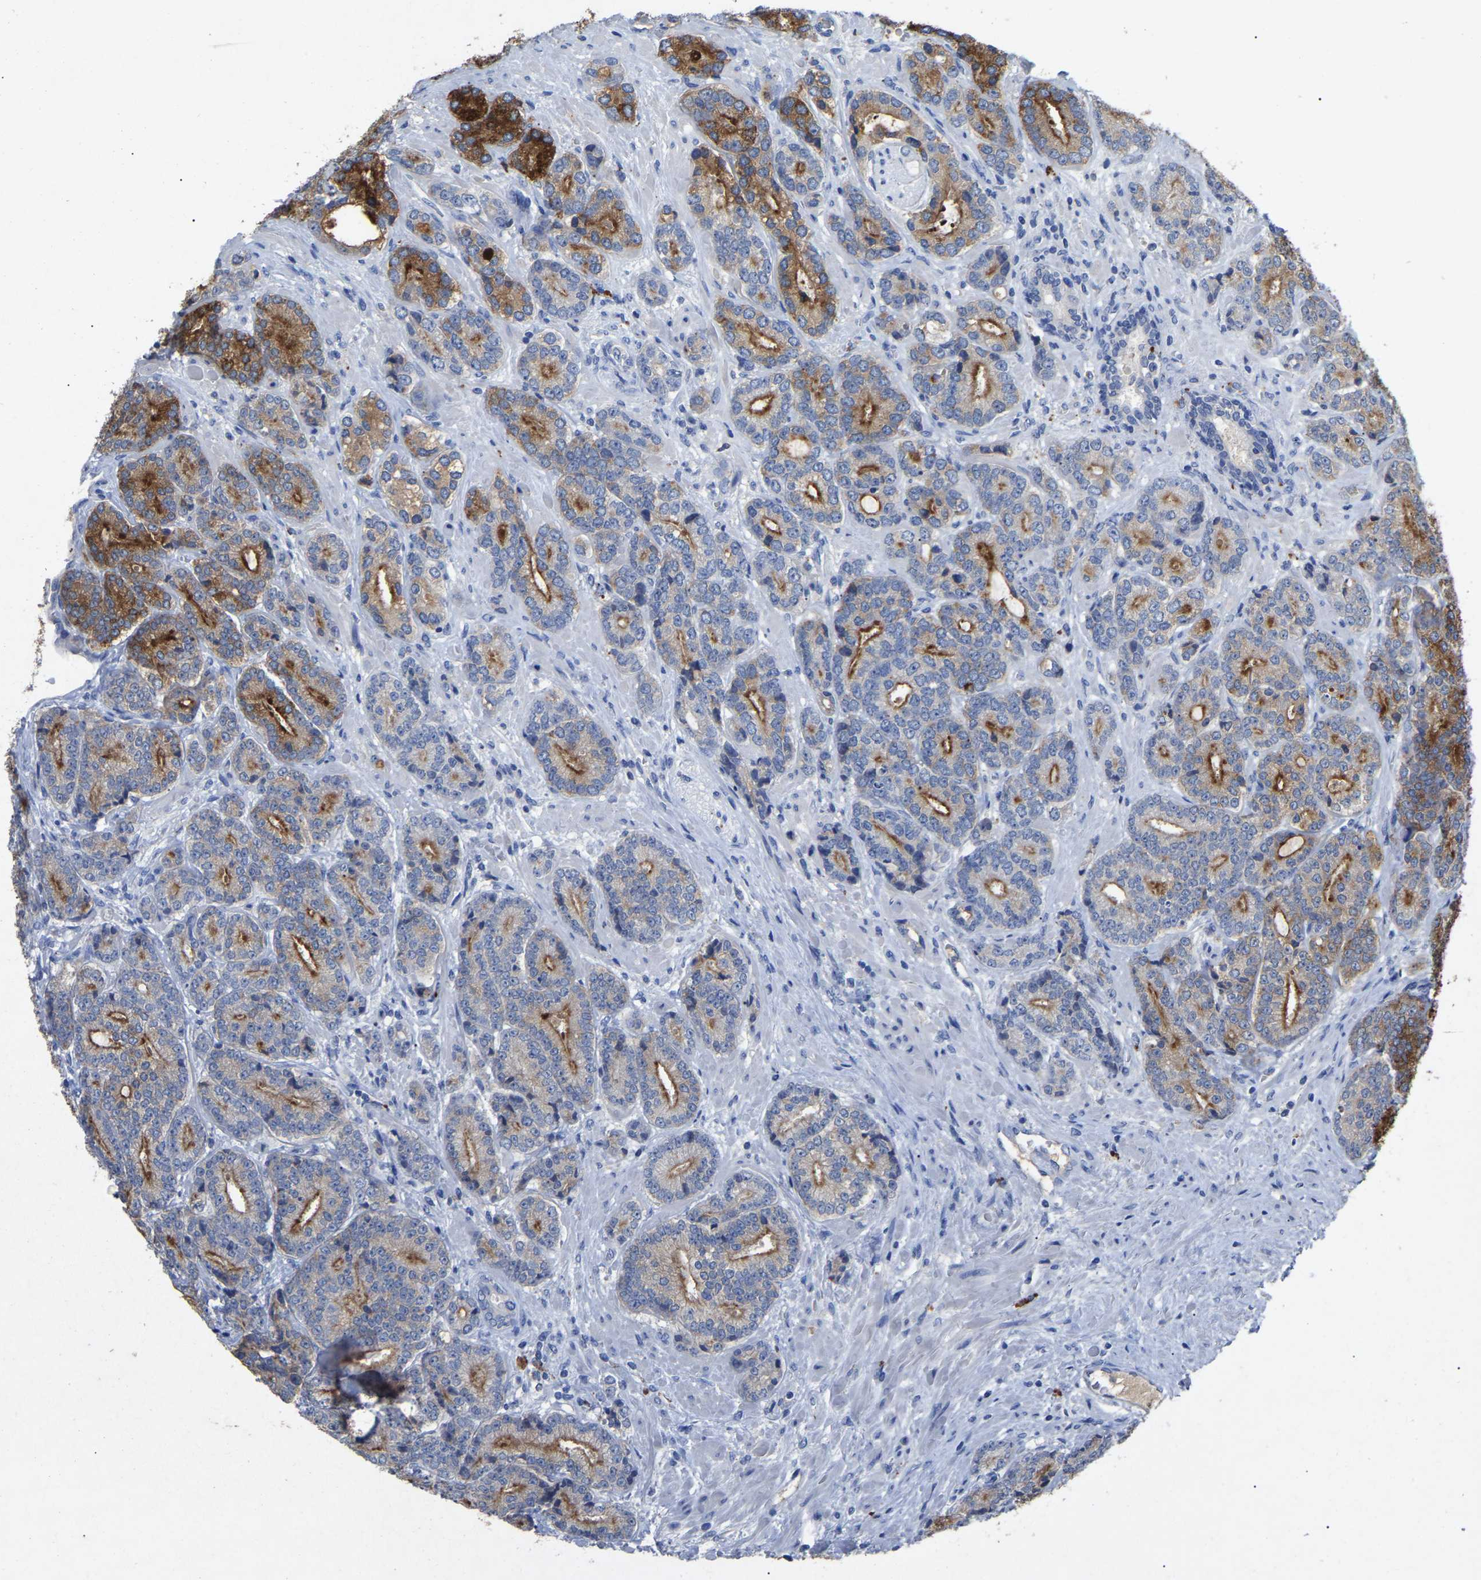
{"staining": {"intensity": "moderate", "quantity": ">75%", "location": "cytoplasmic/membranous"}, "tissue": "prostate cancer", "cell_type": "Tumor cells", "image_type": "cancer", "snomed": [{"axis": "morphology", "description": "Adenocarcinoma, High grade"}, {"axis": "topography", "description": "Prostate"}], "caption": "IHC (DAB) staining of human prostate cancer displays moderate cytoplasmic/membranous protein expression in approximately >75% of tumor cells.", "gene": "SMPD2", "patient": {"sex": "male", "age": 61}}